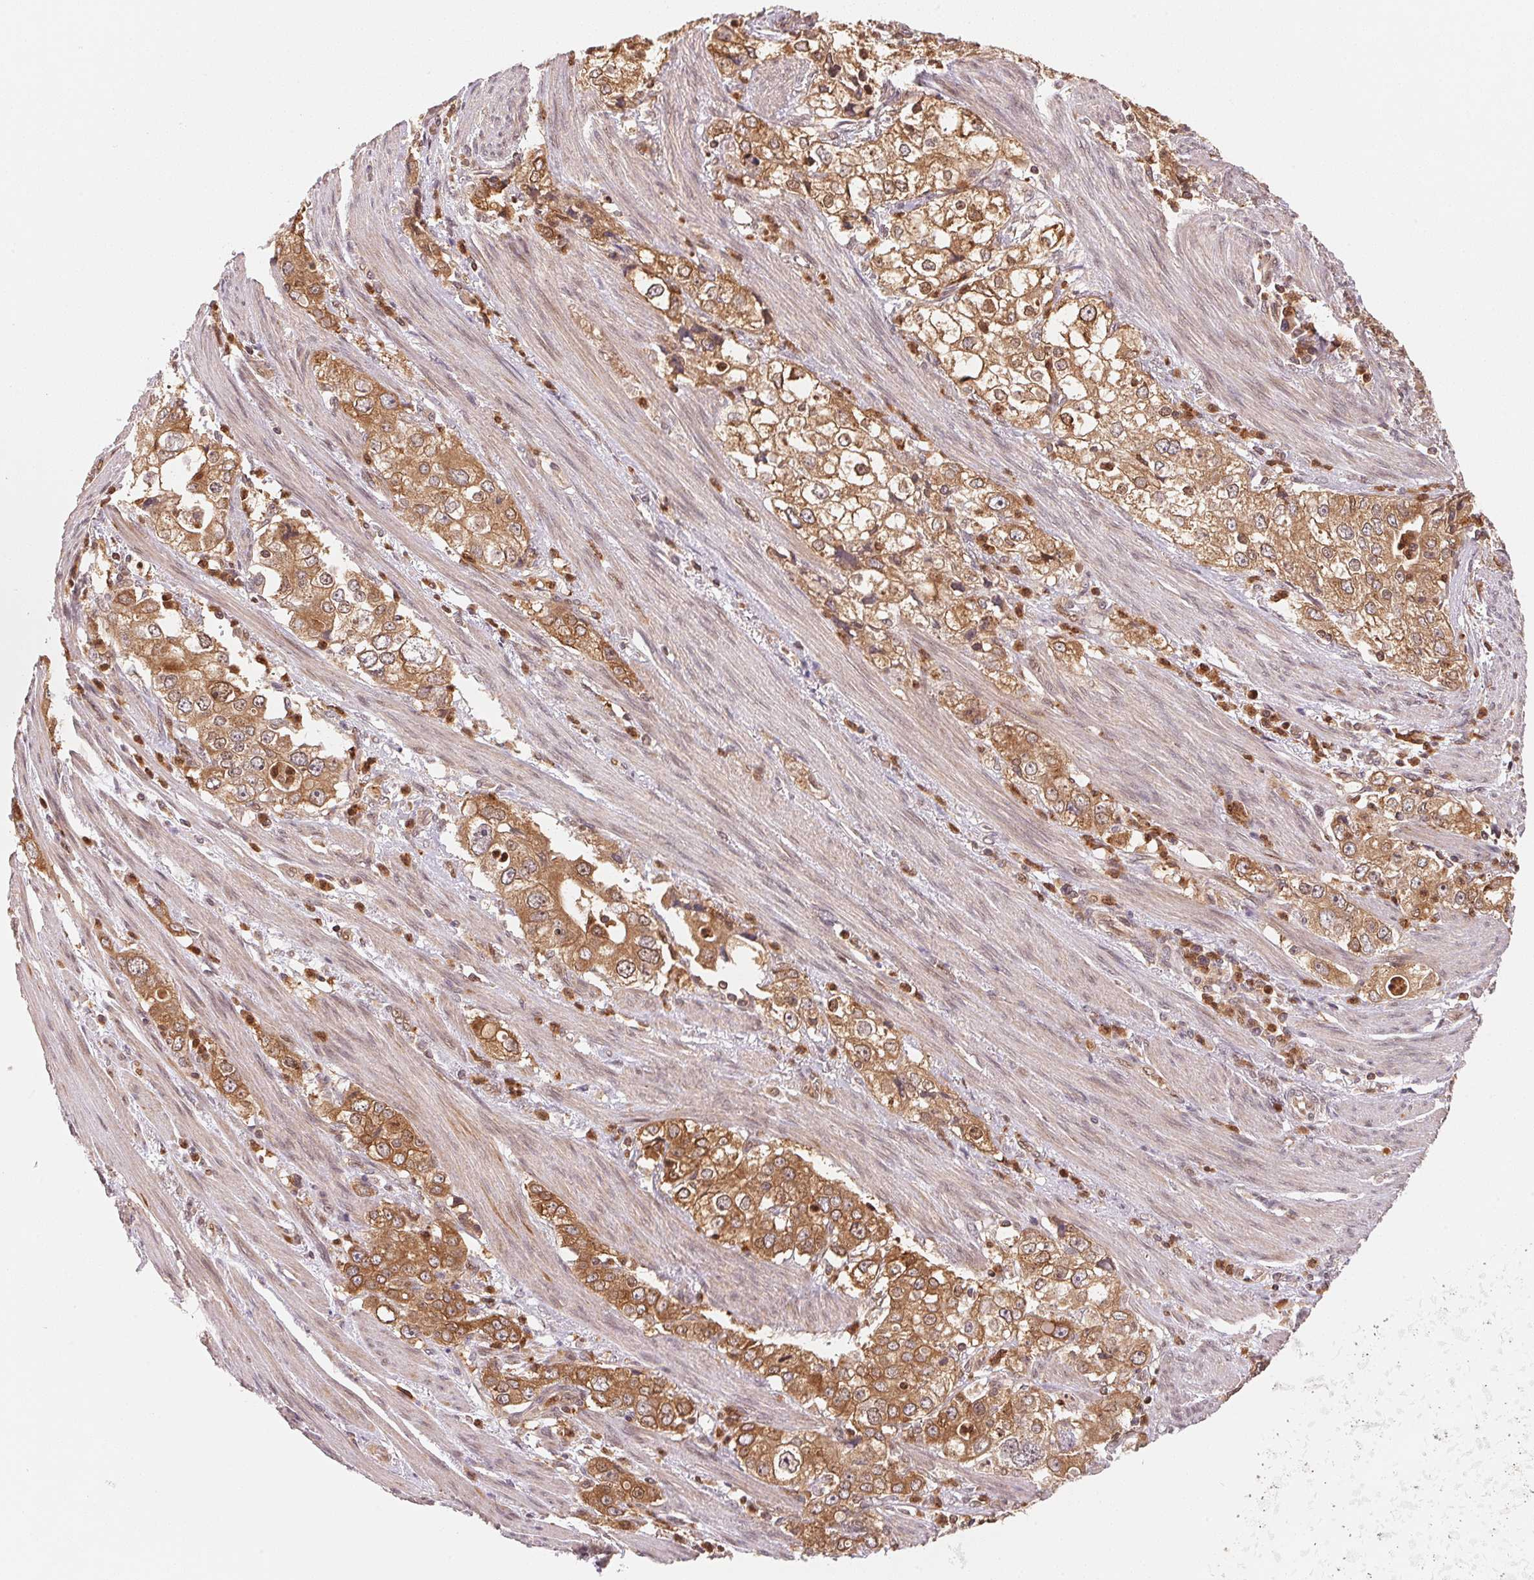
{"staining": {"intensity": "moderate", "quantity": ">75%", "location": "cytoplasmic/membranous,nuclear"}, "tissue": "stomach cancer", "cell_type": "Tumor cells", "image_type": "cancer", "snomed": [{"axis": "morphology", "description": "Adenocarcinoma, NOS"}, {"axis": "topography", "description": "Stomach, upper"}], "caption": "Brown immunohistochemical staining in stomach cancer exhibits moderate cytoplasmic/membranous and nuclear expression in approximately >75% of tumor cells. Using DAB (brown) and hematoxylin (blue) stains, captured at high magnification using brightfield microscopy.", "gene": "CCDC102B", "patient": {"sex": "male", "age": 75}}